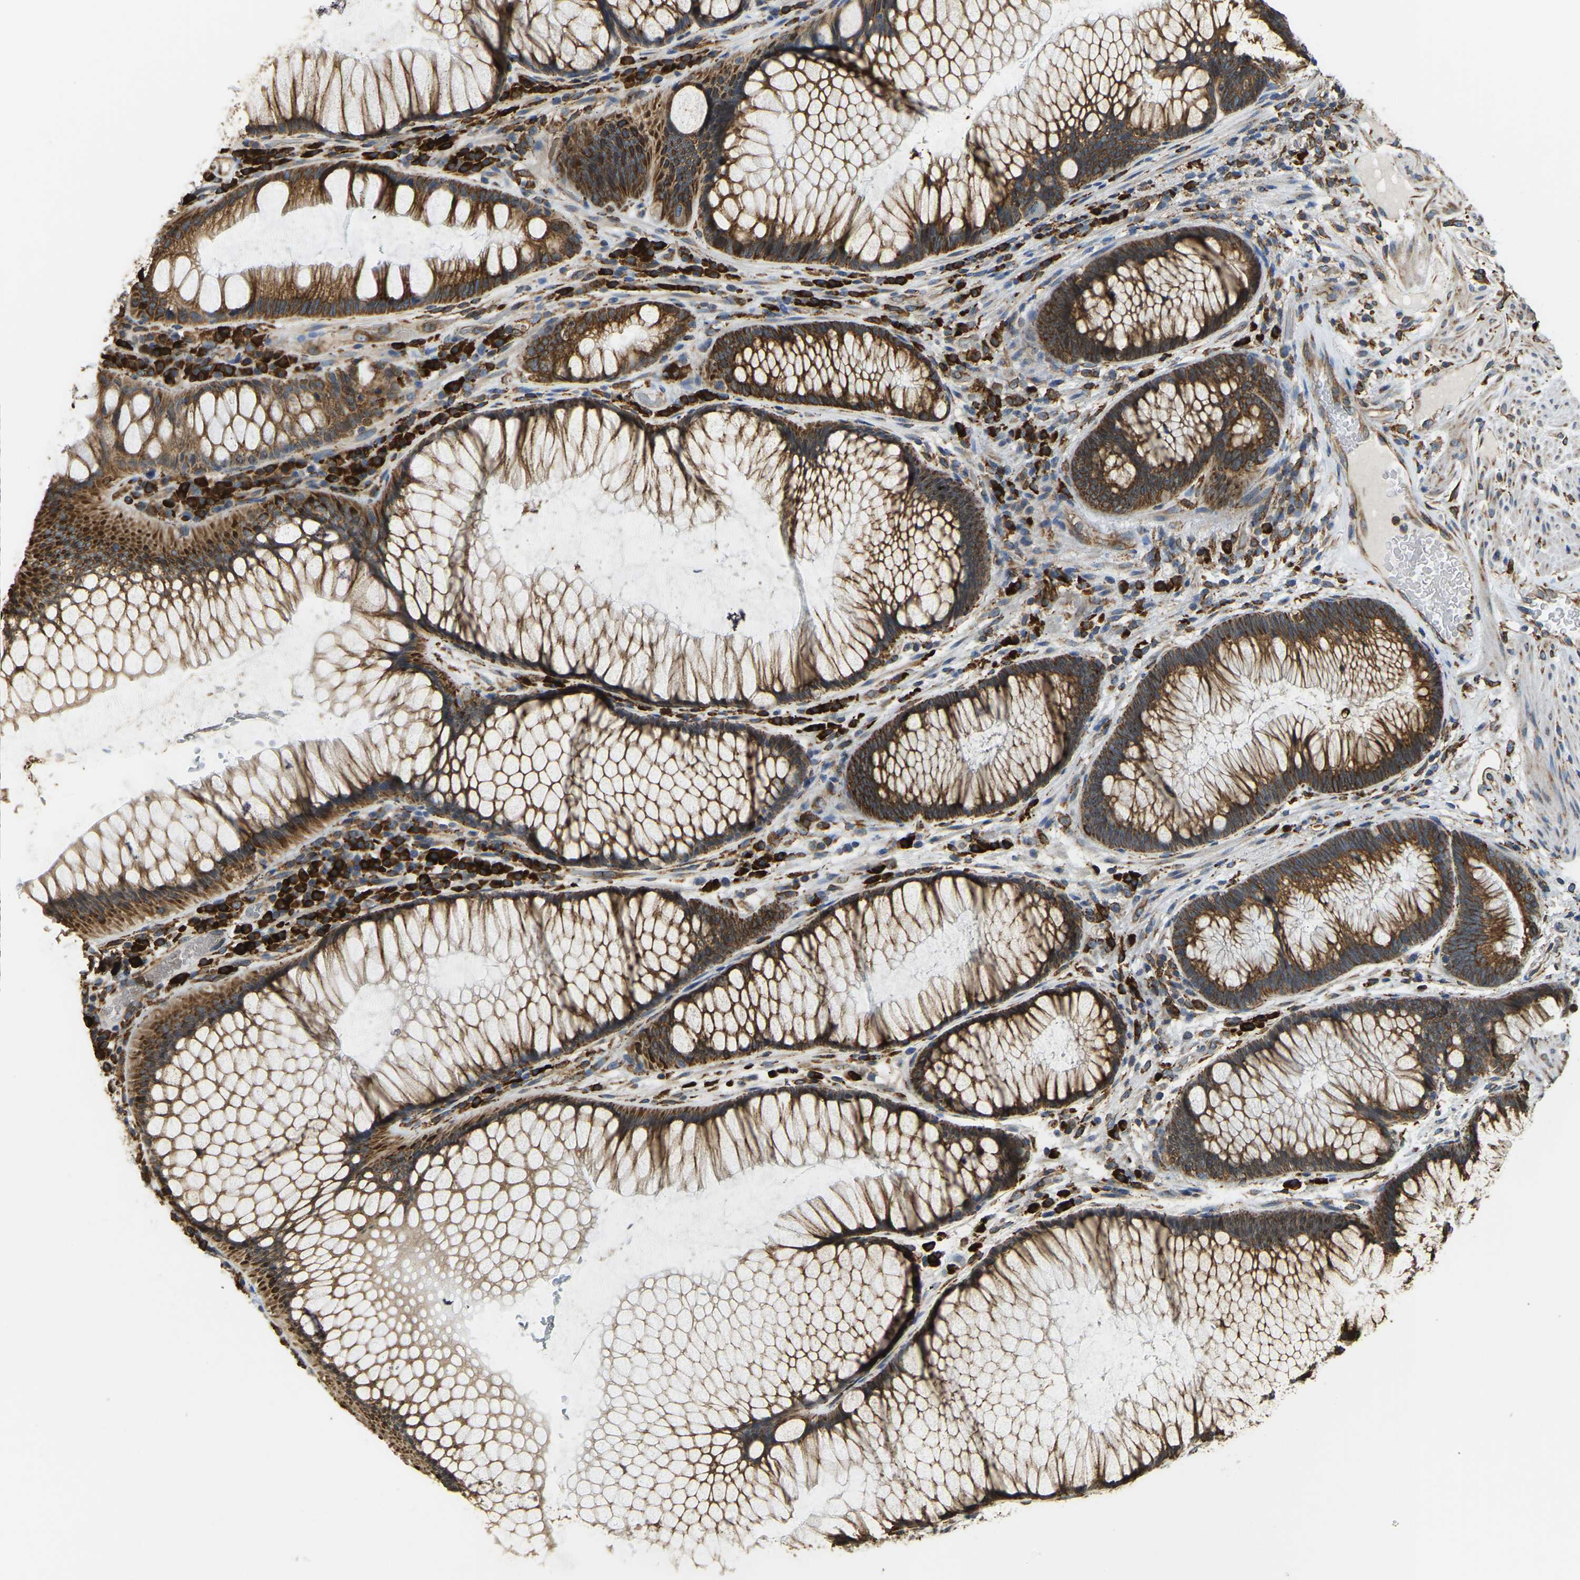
{"staining": {"intensity": "strong", "quantity": ">75%", "location": "cytoplasmic/membranous"}, "tissue": "rectum", "cell_type": "Glandular cells", "image_type": "normal", "snomed": [{"axis": "morphology", "description": "Normal tissue, NOS"}, {"axis": "topography", "description": "Rectum"}], "caption": "Protein expression analysis of benign human rectum reveals strong cytoplasmic/membranous staining in about >75% of glandular cells. (brown staining indicates protein expression, while blue staining denotes nuclei).", "gene": "RNF115", "patient": {"sex": "male", "age": 51}}